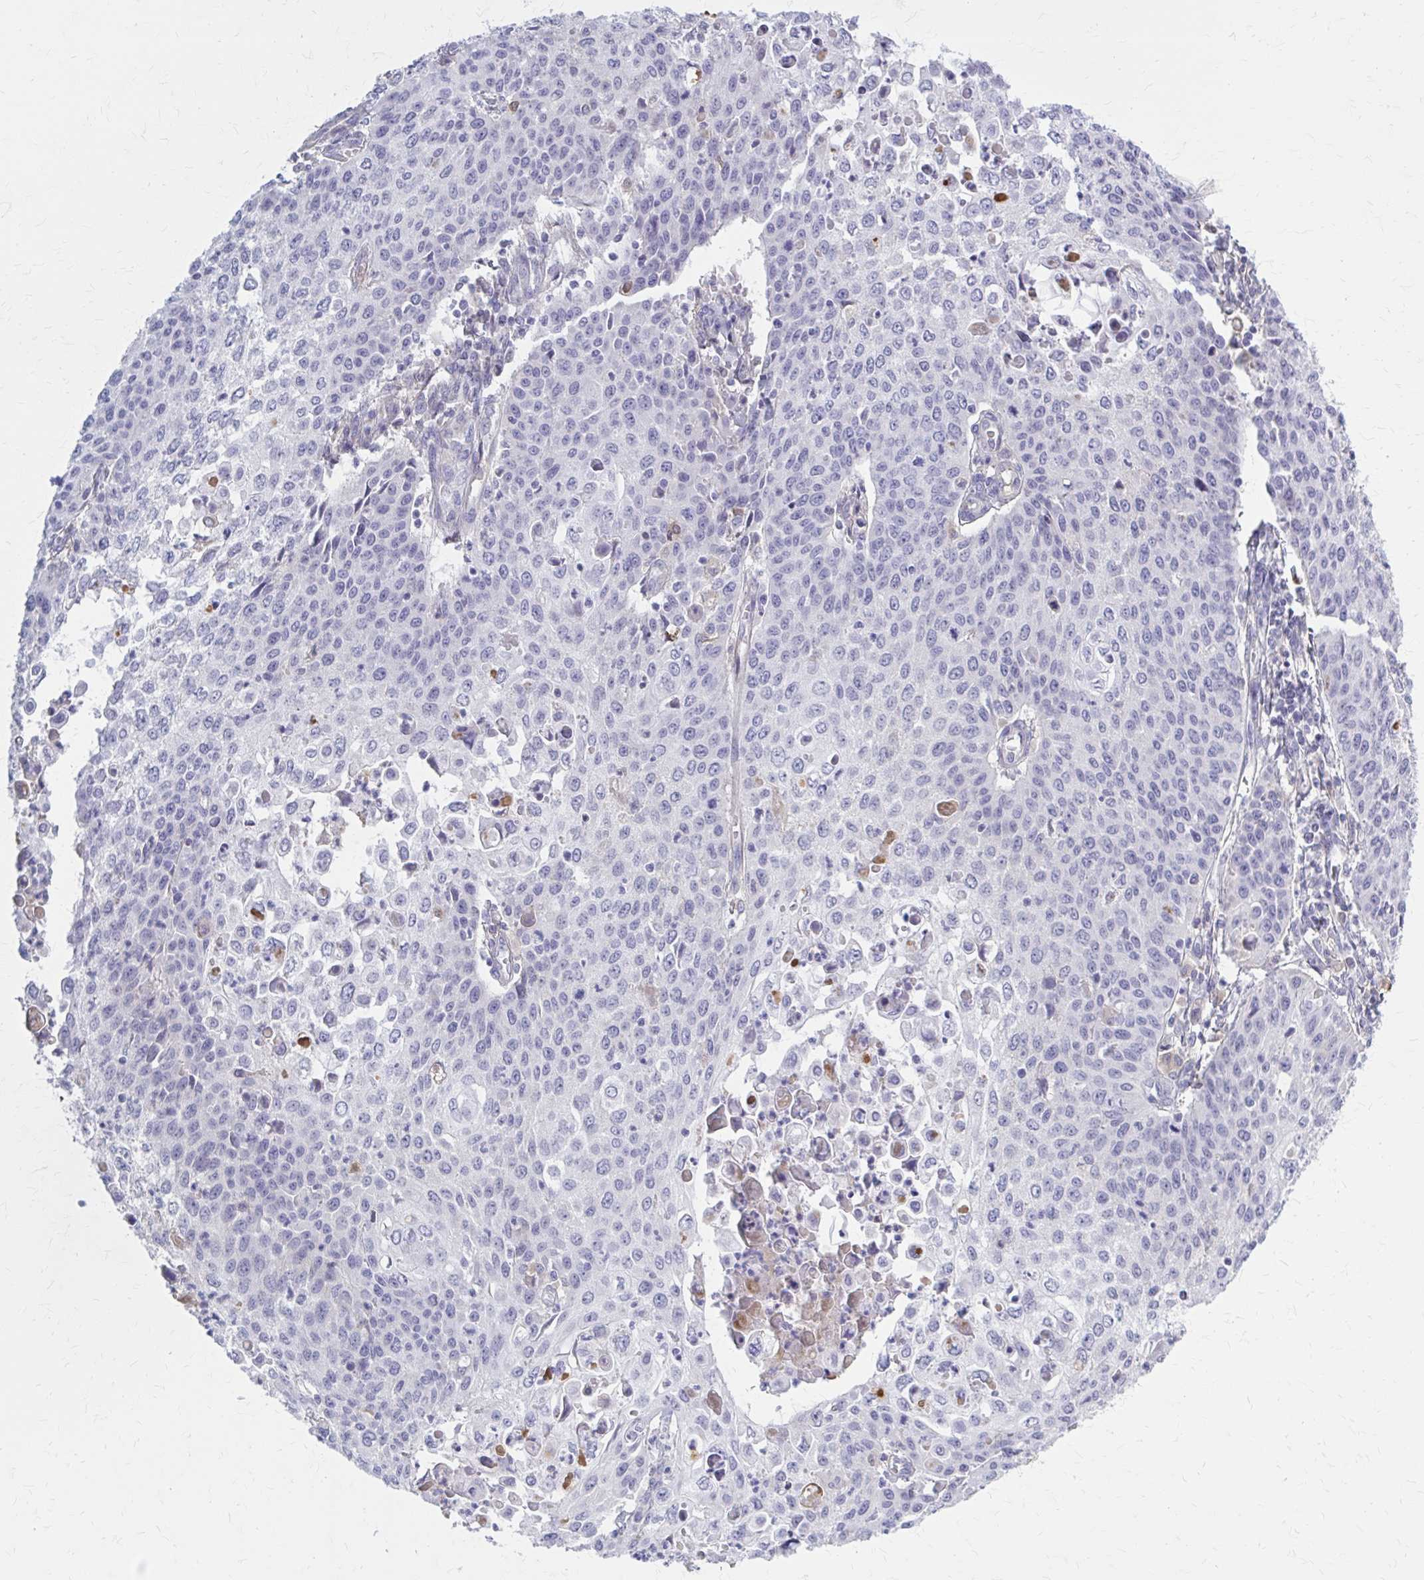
{"staining": {"intensity": "negative", "quantity": "none", "location": "none"}, "tissue": "cervical cancer", "cell_type": "Tumor cells", "image_type": "cancer", "snomed": [{"axis": "morphology", "description": "Squamous cell carcinoma, NOS"}, {"axis": "topography", "description": "Cervix"}], "caption": "Immunohistochemistry (IHC) micrograph of neoplastic tissue: human cervical squamous cell carcinoma stained with DAB demonstrates no significant protein staining in tumor cells. Nuclei are stained in blue.", "gene": "SERPIND1", "patient": {"sex": "female", "age": 65}}